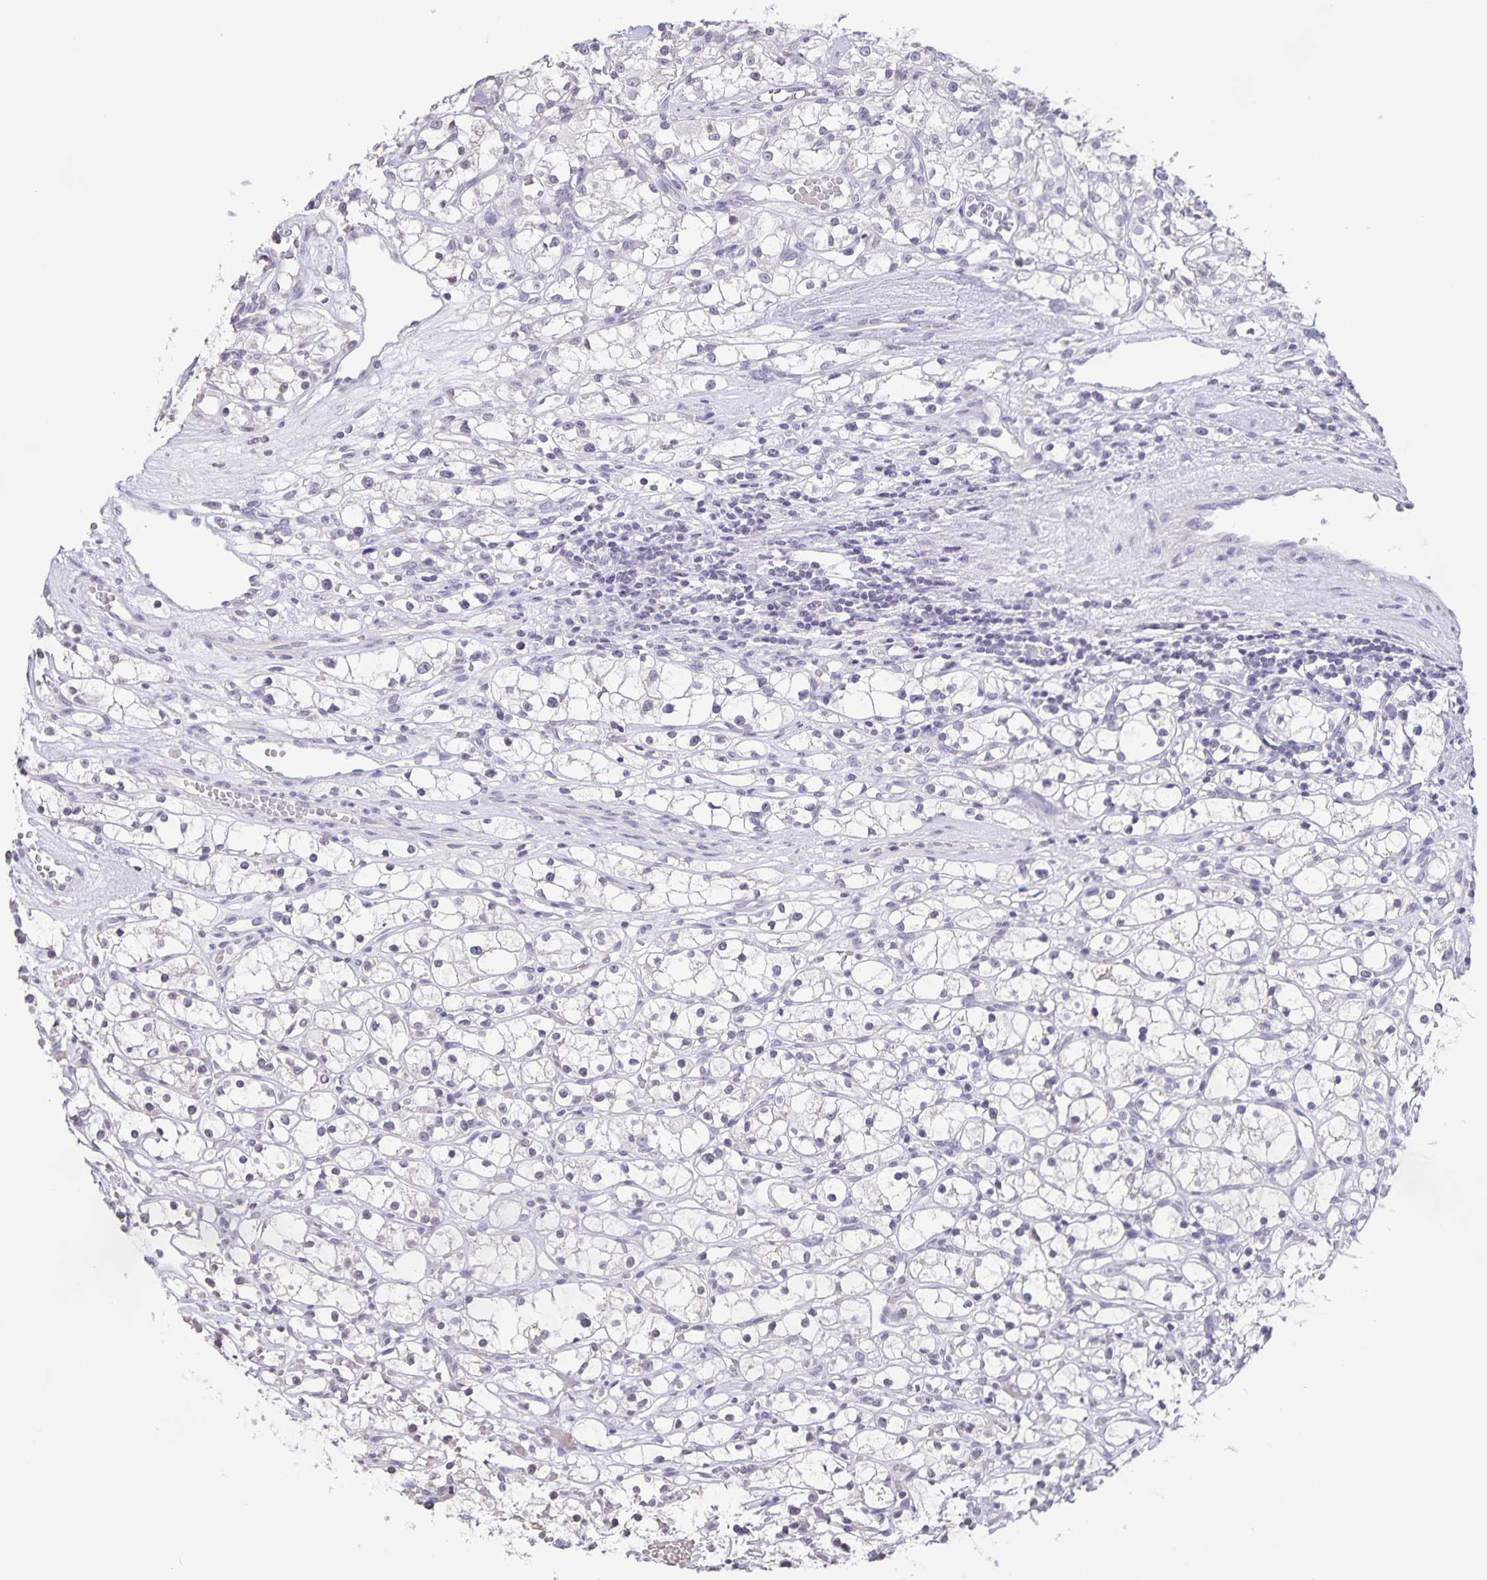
{"staining": {"intensity": "negative", "quantity": "none", "location": "none"}, "tissue": "renal cancer", "cell_type": "Tumor cells", "image_type": "cancer", "snomed": [{"axis": "morphology", "description": "Adenocarcinoma, NOS"}, {"axis": "topography", "description": "Kidney"}], "caption": "The histopathology image shows no staining of tumor cells in renal cancer (adenocarcinoma). Nuclei are stained in blue.", "gene": "AQP4", "patient": {"sex": "female", "age": 59}}